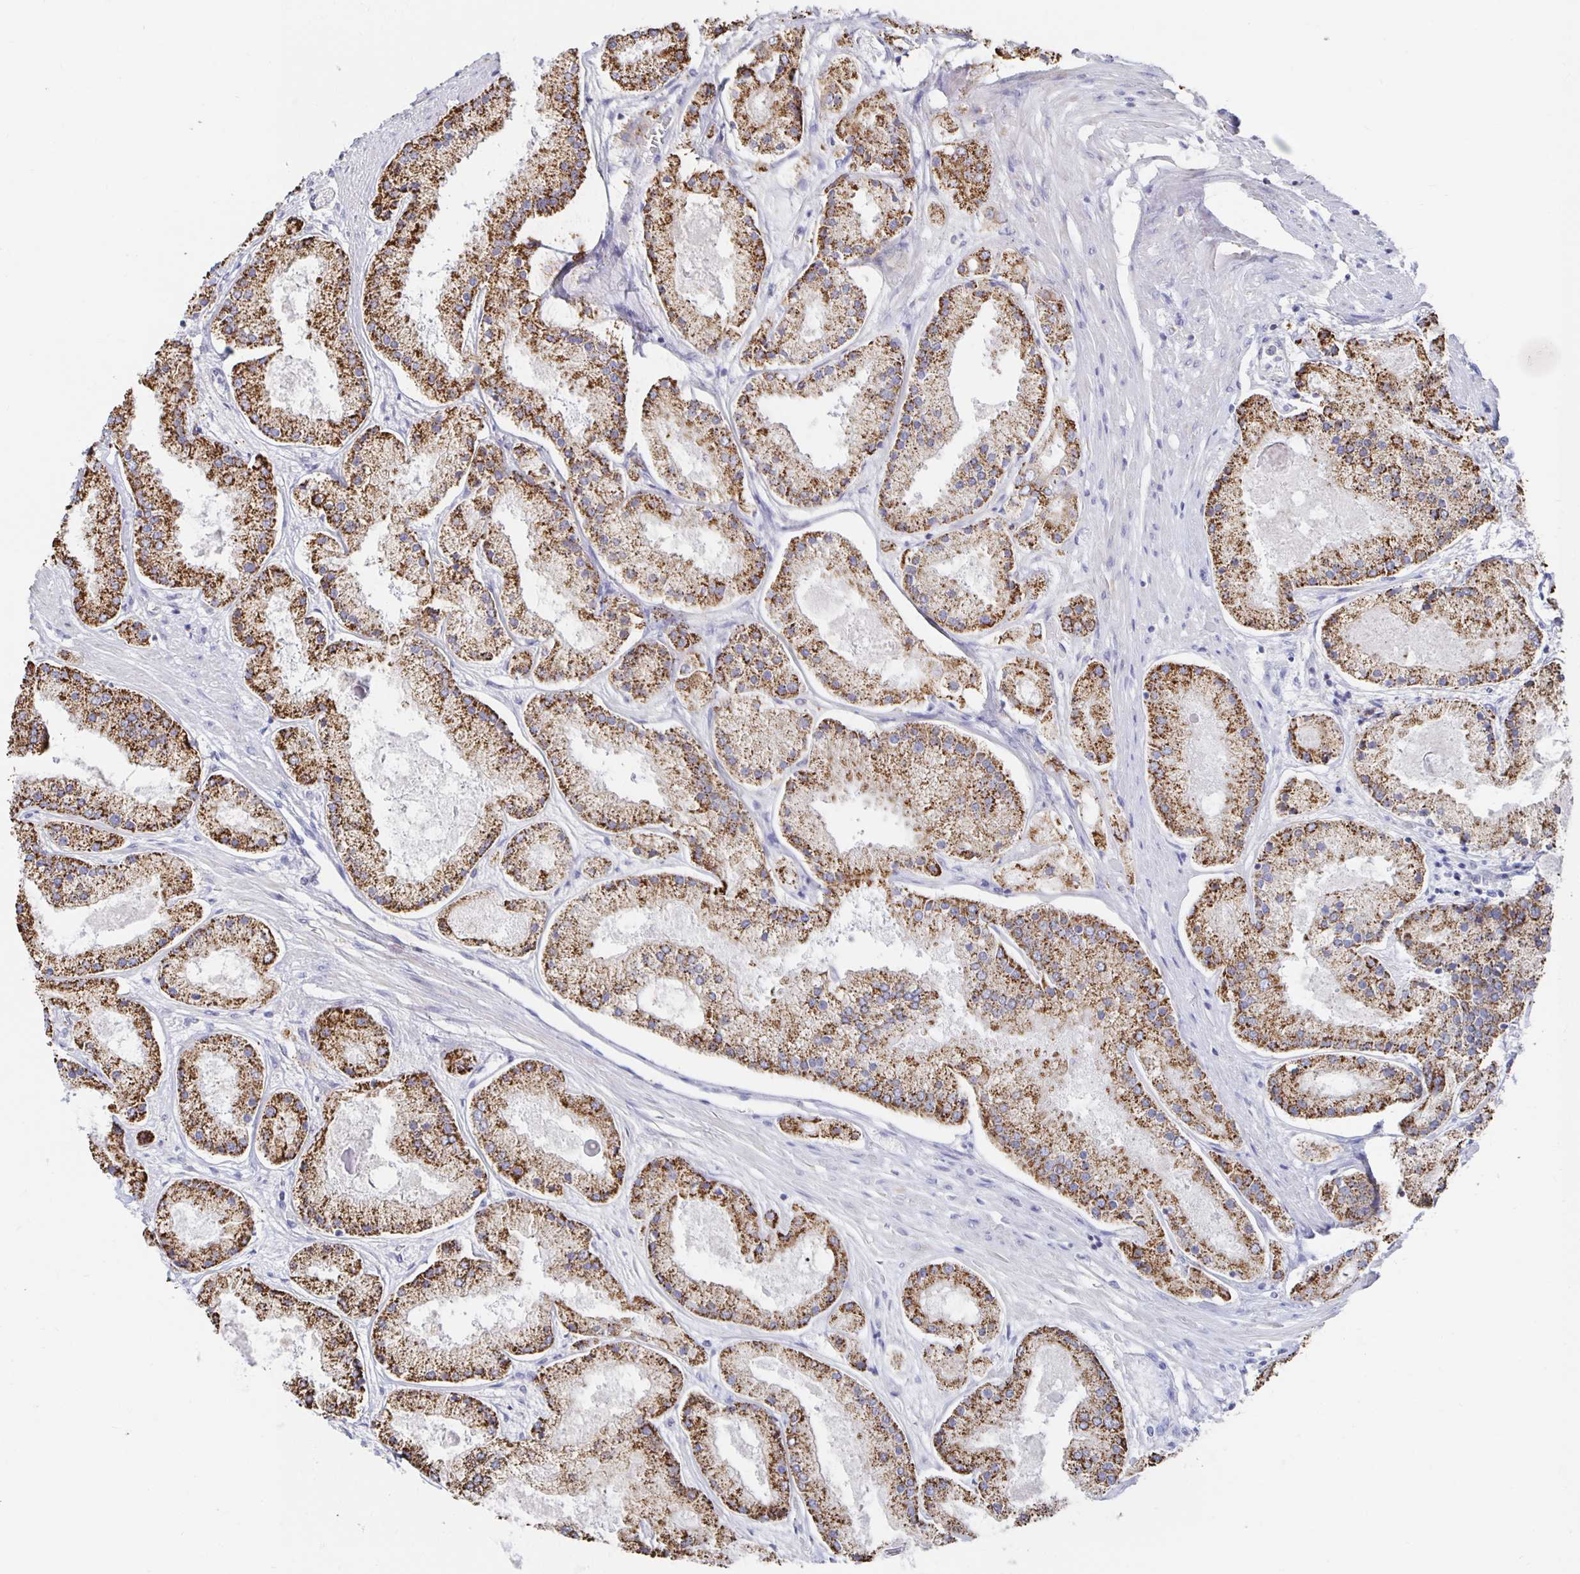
{"staining": {"intensity": "moderate", "quantity": ">75%", "location": "cytoplasmic/membranous"}, "tissue": "prostate cancer", "cell_type": "Tumor cells", "image_type": "cancer", "snomed": [{"axis": "morphology", "description": "Adenocarcinoma, High grade"}, {"axis": "topography", "description": "Prostate"}], "caption": "Human prostate high-grade adenocarcinoma stained with a brown dye displays moderate cytoplasmic/membranous positive expression in about >75% of tumor cells.", "gene": "NKX2-8", "patient": {"sex": "male", "age": 67}}